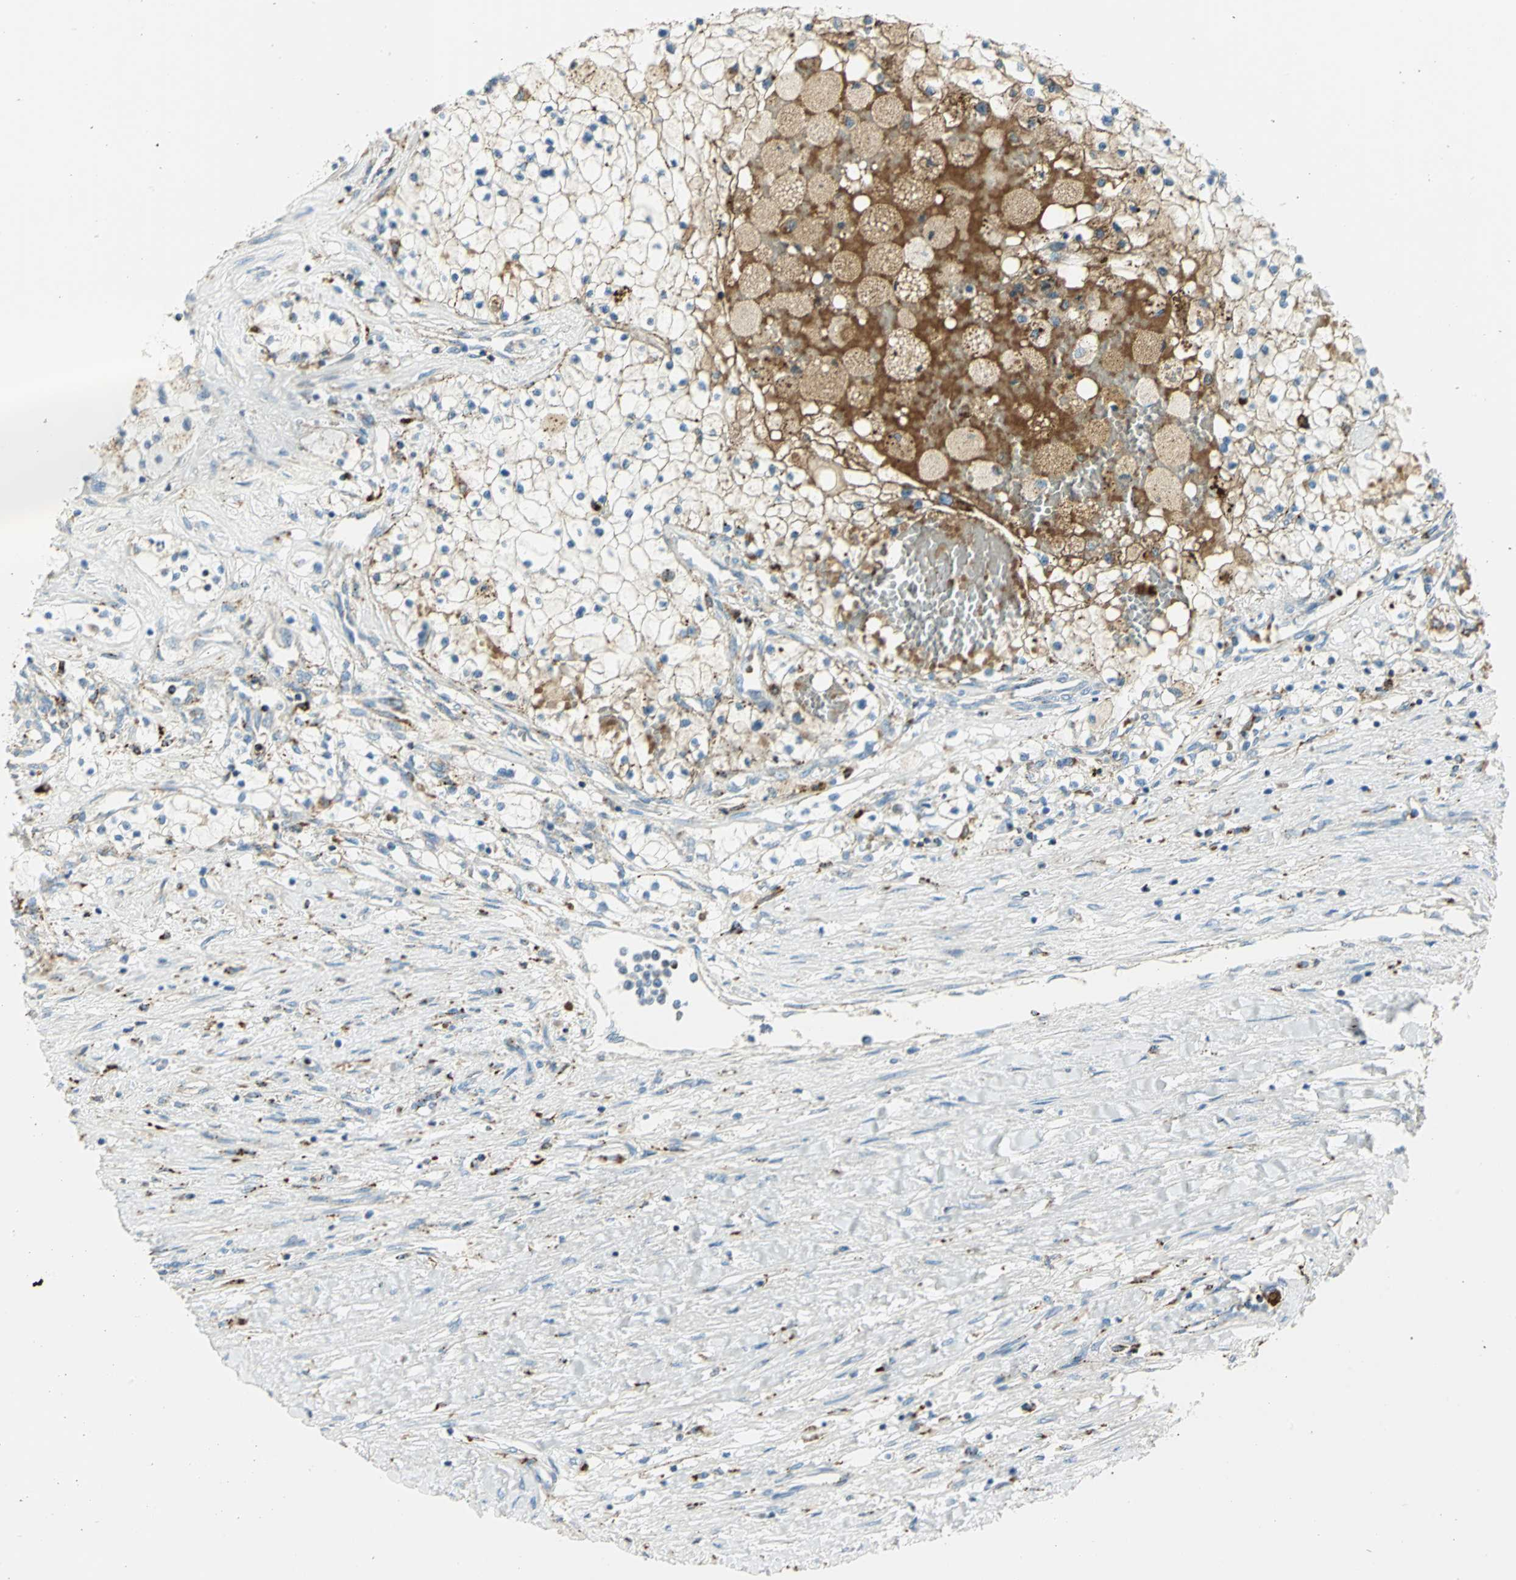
{"staining": {"intensity": "moderate", "quantity": "25%-75%", "location": "cytoplasmic/membranous"}, "tissue": "renal cancer", "cell_type": "Tumor cells", "image_type": "cancer", "snomed": [{"axis": "morphology", "description": "Adenocarcinoma, NOS"}, {"axis": "topography", "description": "Kidney"}], "caption": "Moderate cytoplasmic/membranous staining is appreciated in approximately 25%-75% of tumor cells in renal cancer (adenocarcinoma).", "gene": "ARSA", "patient": {"sex": "male", "age": 68}}